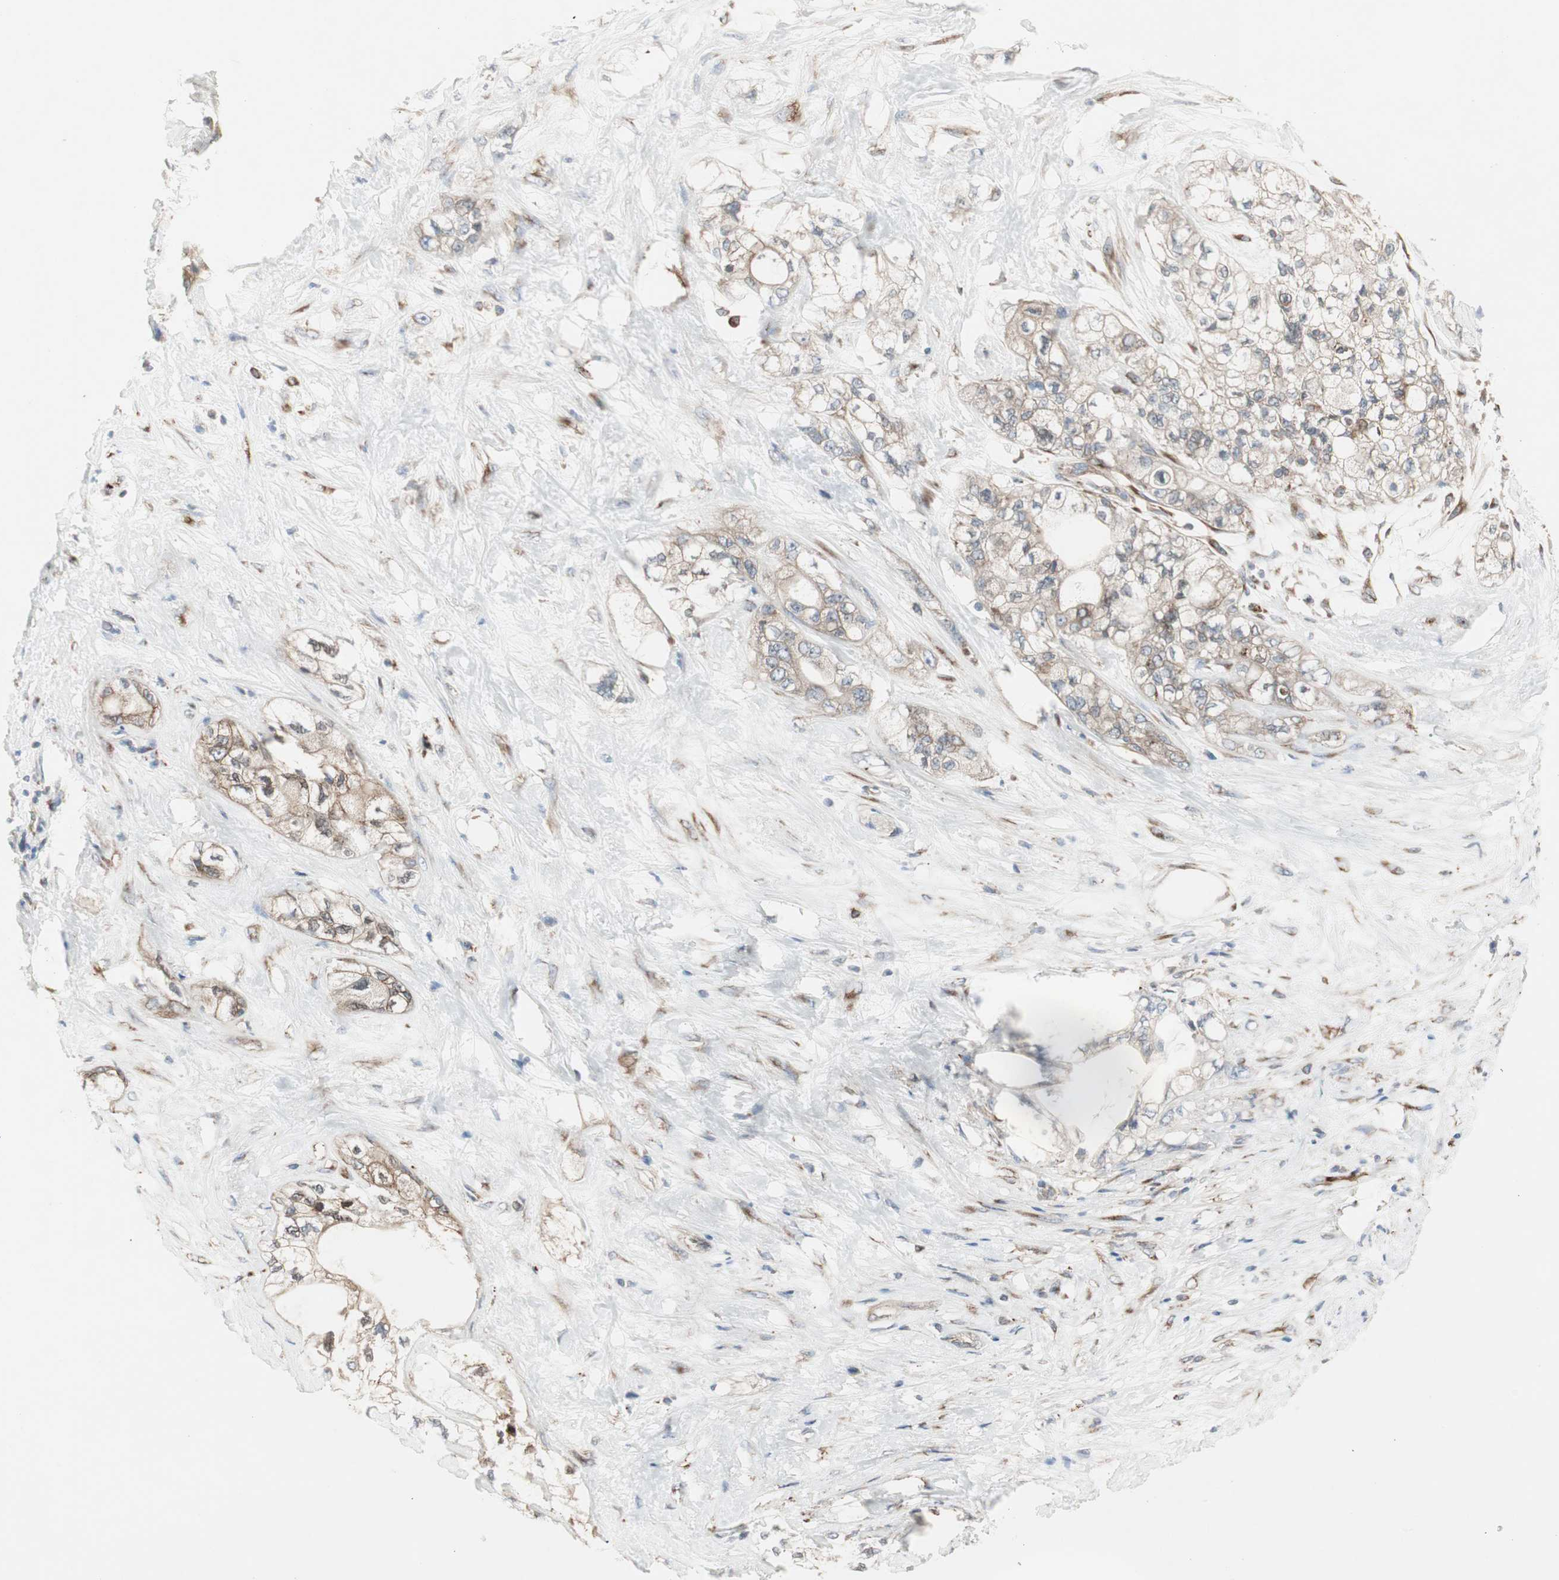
{"staining": {"intensity": "moderate", "quantity": ">75%", "location": "cytoplasmic/membranous"}, "tissue": "pancreatic cancer", "cell_type": "Tumor cells", "image_type": "cancer", "snomed": [{"axis": "morphology", "description": "Adenocarcinoma, NOS"}, {"axis": "topography", "description": "Pancreas"}], "caption": "DAB (3,3'-diaminobenzidine) immunohistochemical staining of human pancreatic cancer (adenocarcinoma) reveals moderate cytoplasmic/membranous protein staining in about >75% of tumor cells.", "gene": "H6PD", "patient": {"sex": "male", "age": 70}}